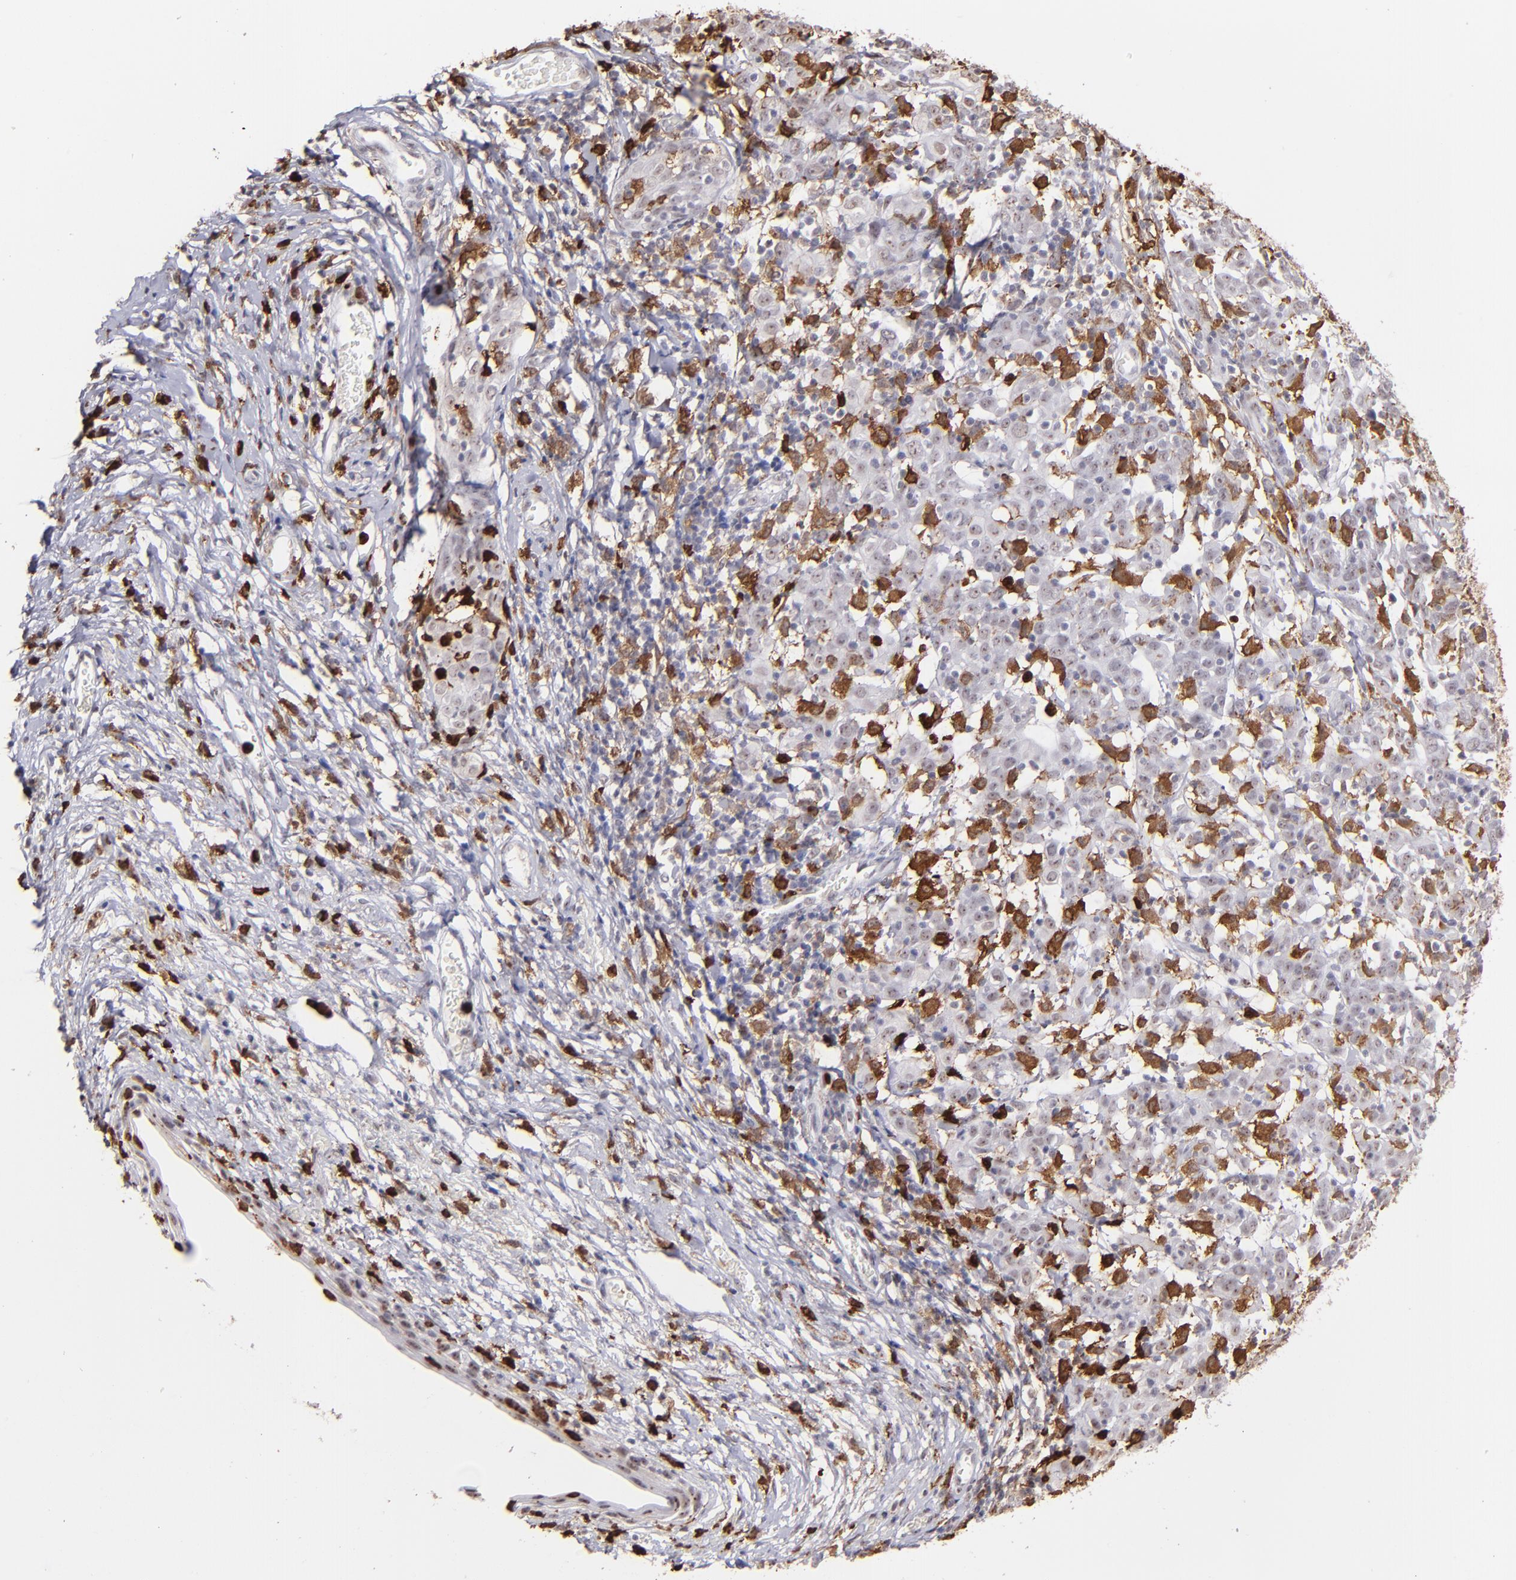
{"staining": {"intensity": "negative", "quantity": "none", "location": "none"}, "tissue": "cervical cancer", "cell_type": "Tumor cells", "image_type": "cancer", "snomed": [{"axis": "morphology", "description": "Normal tissue, NOS"}, {"axis": "morphology", "description": "Squamous cell carcinoma, NOS"}, {"axis": "topography", "description": "Cervix"}], "caption": "An IHC micrograph of squamous cell carcinoma (cervical) is shown. There is no staining in tumor cells of squamous cell carcinoma (cervical).", "gene": "NCF2", "patient": {"sex": "female", "age": 67}}